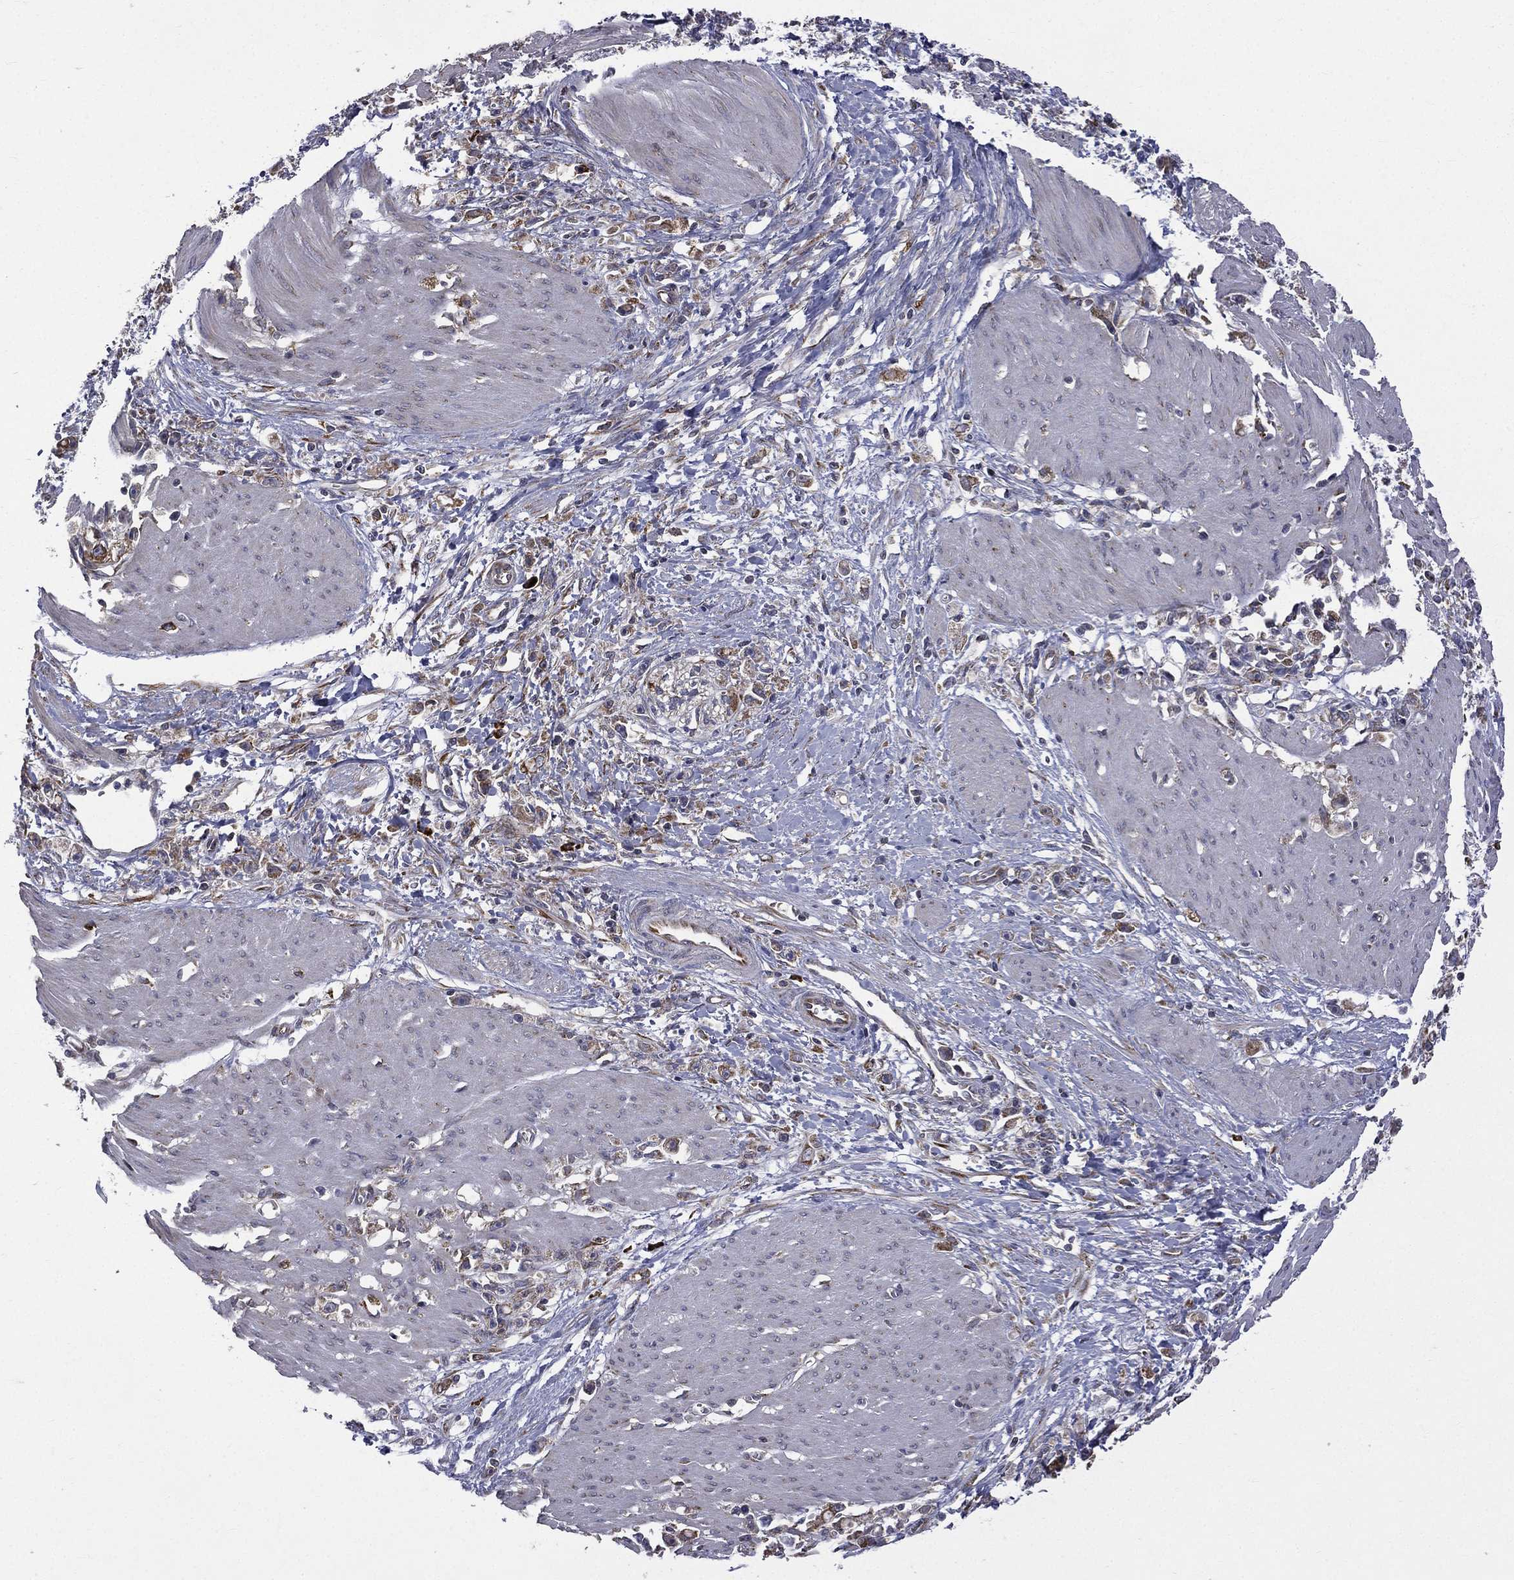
{"staining": {"intensity": "negative", "quantity": "none", "location": "none"}, "tissue": "stomach cancer", "cell_type": "Tumor cells", "image_type": "cancer", "snomed": [{"axis": "morphology", "description": "Adenocarcinoma, NOS"}, {"axis": "topography", "description": "Stomach"}], "caption": "DAB immunohistochemical staining of stomach cancer demonstrates no significant staining in tumor cells.", "gene": "C20orf96", "patient": {"sex": "female", "age": 59}}